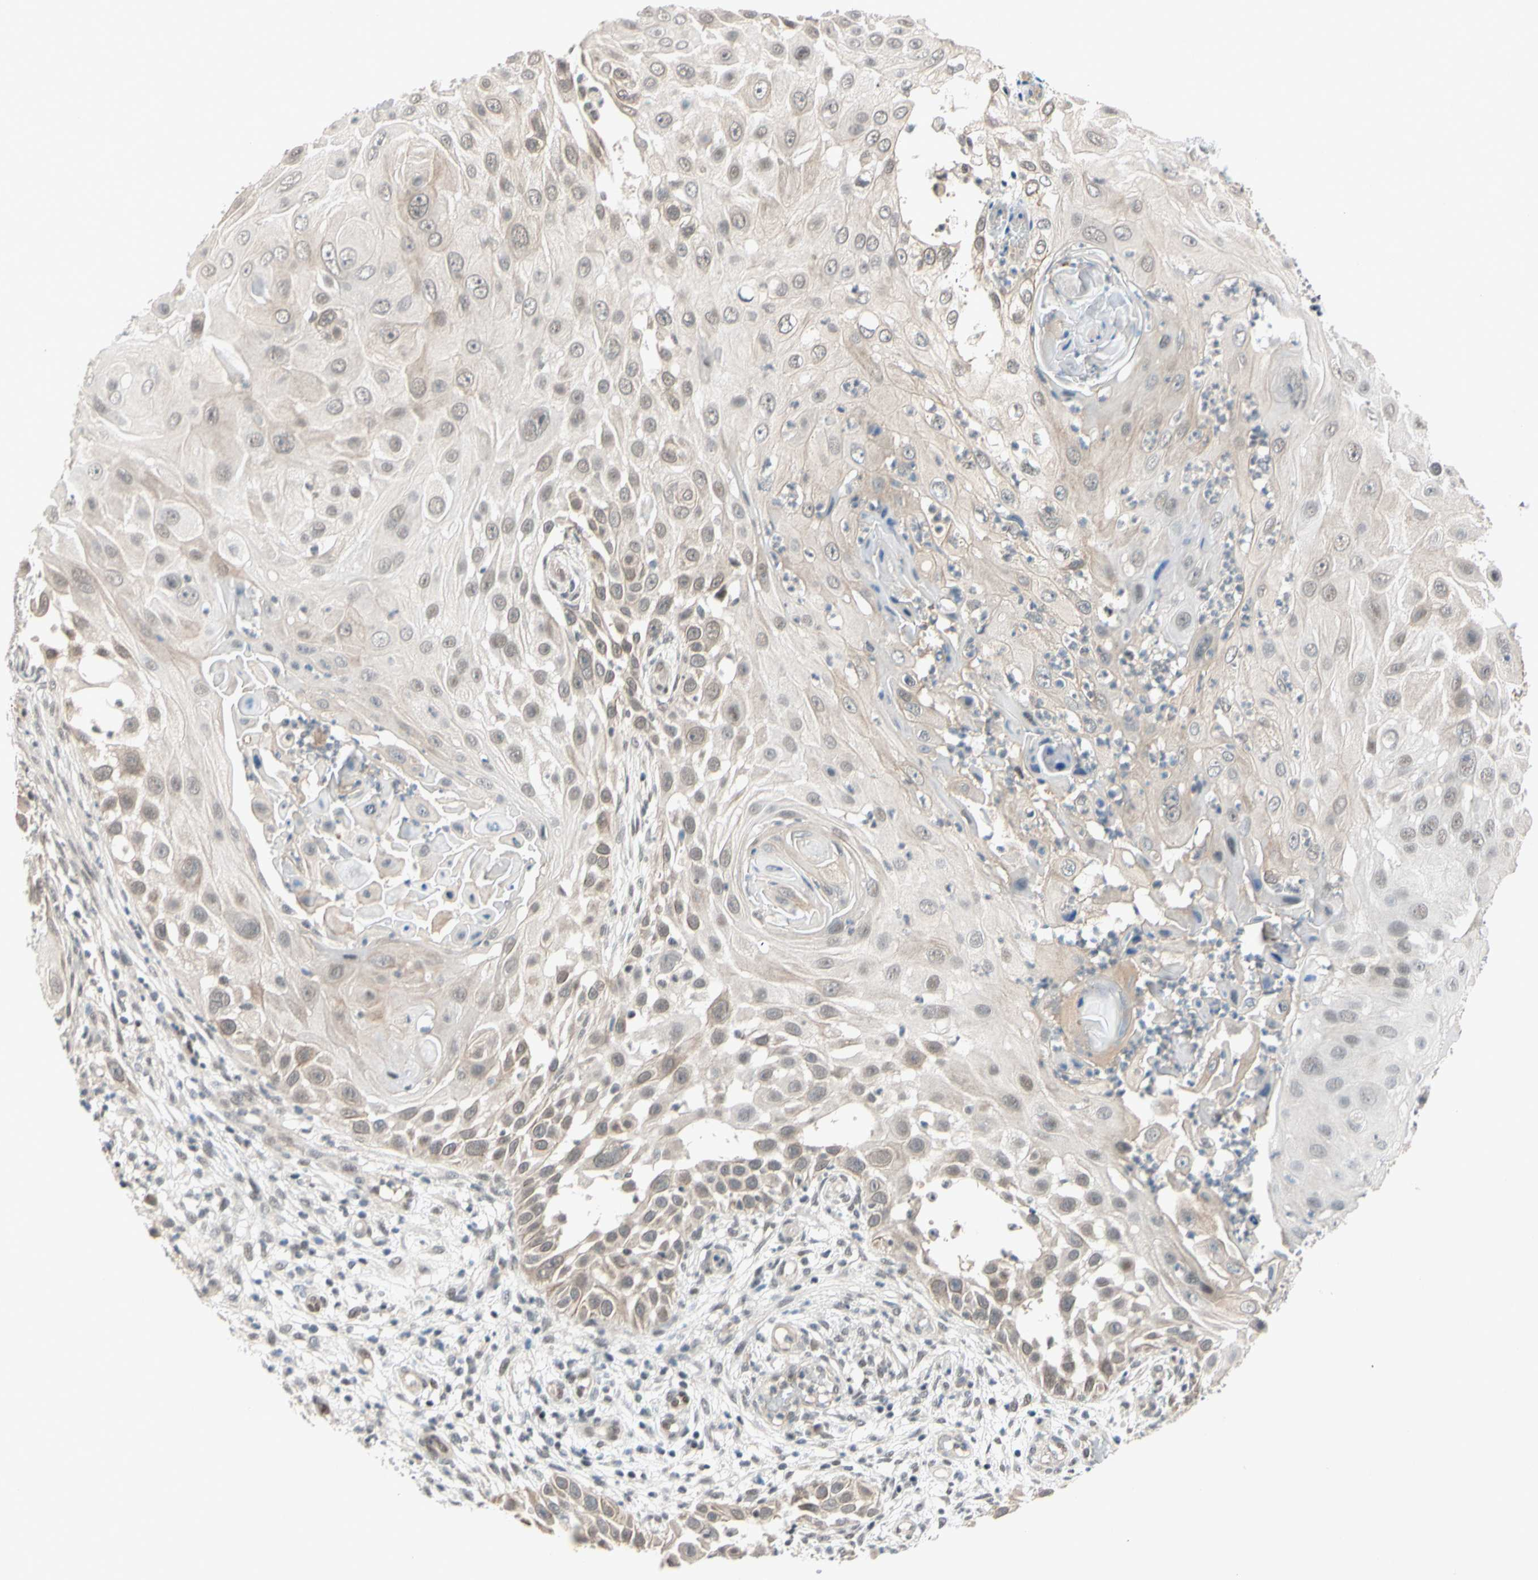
{"staining": {"intensity": "weak", "quantity": "25%-75%", "location": "nuclear"}, "tissue": "skin cancer", "cell_type": "Tumor cells", "image_type": "cancer", "snomed": [{"axis": "morphology", "description": "Squamous cell carcinoma, NOS"}, {"axis": "topography", "description": "Skin"}], "caption": "This is a photomicrograph of immunohistochemistry (IHC) staining of skin cancer (squamous cell carcinoma), which shows weak positivity in the nuclear of tumor cells.", "gene": "TAF4", "patient": {"sex": "female", "age": 44}}